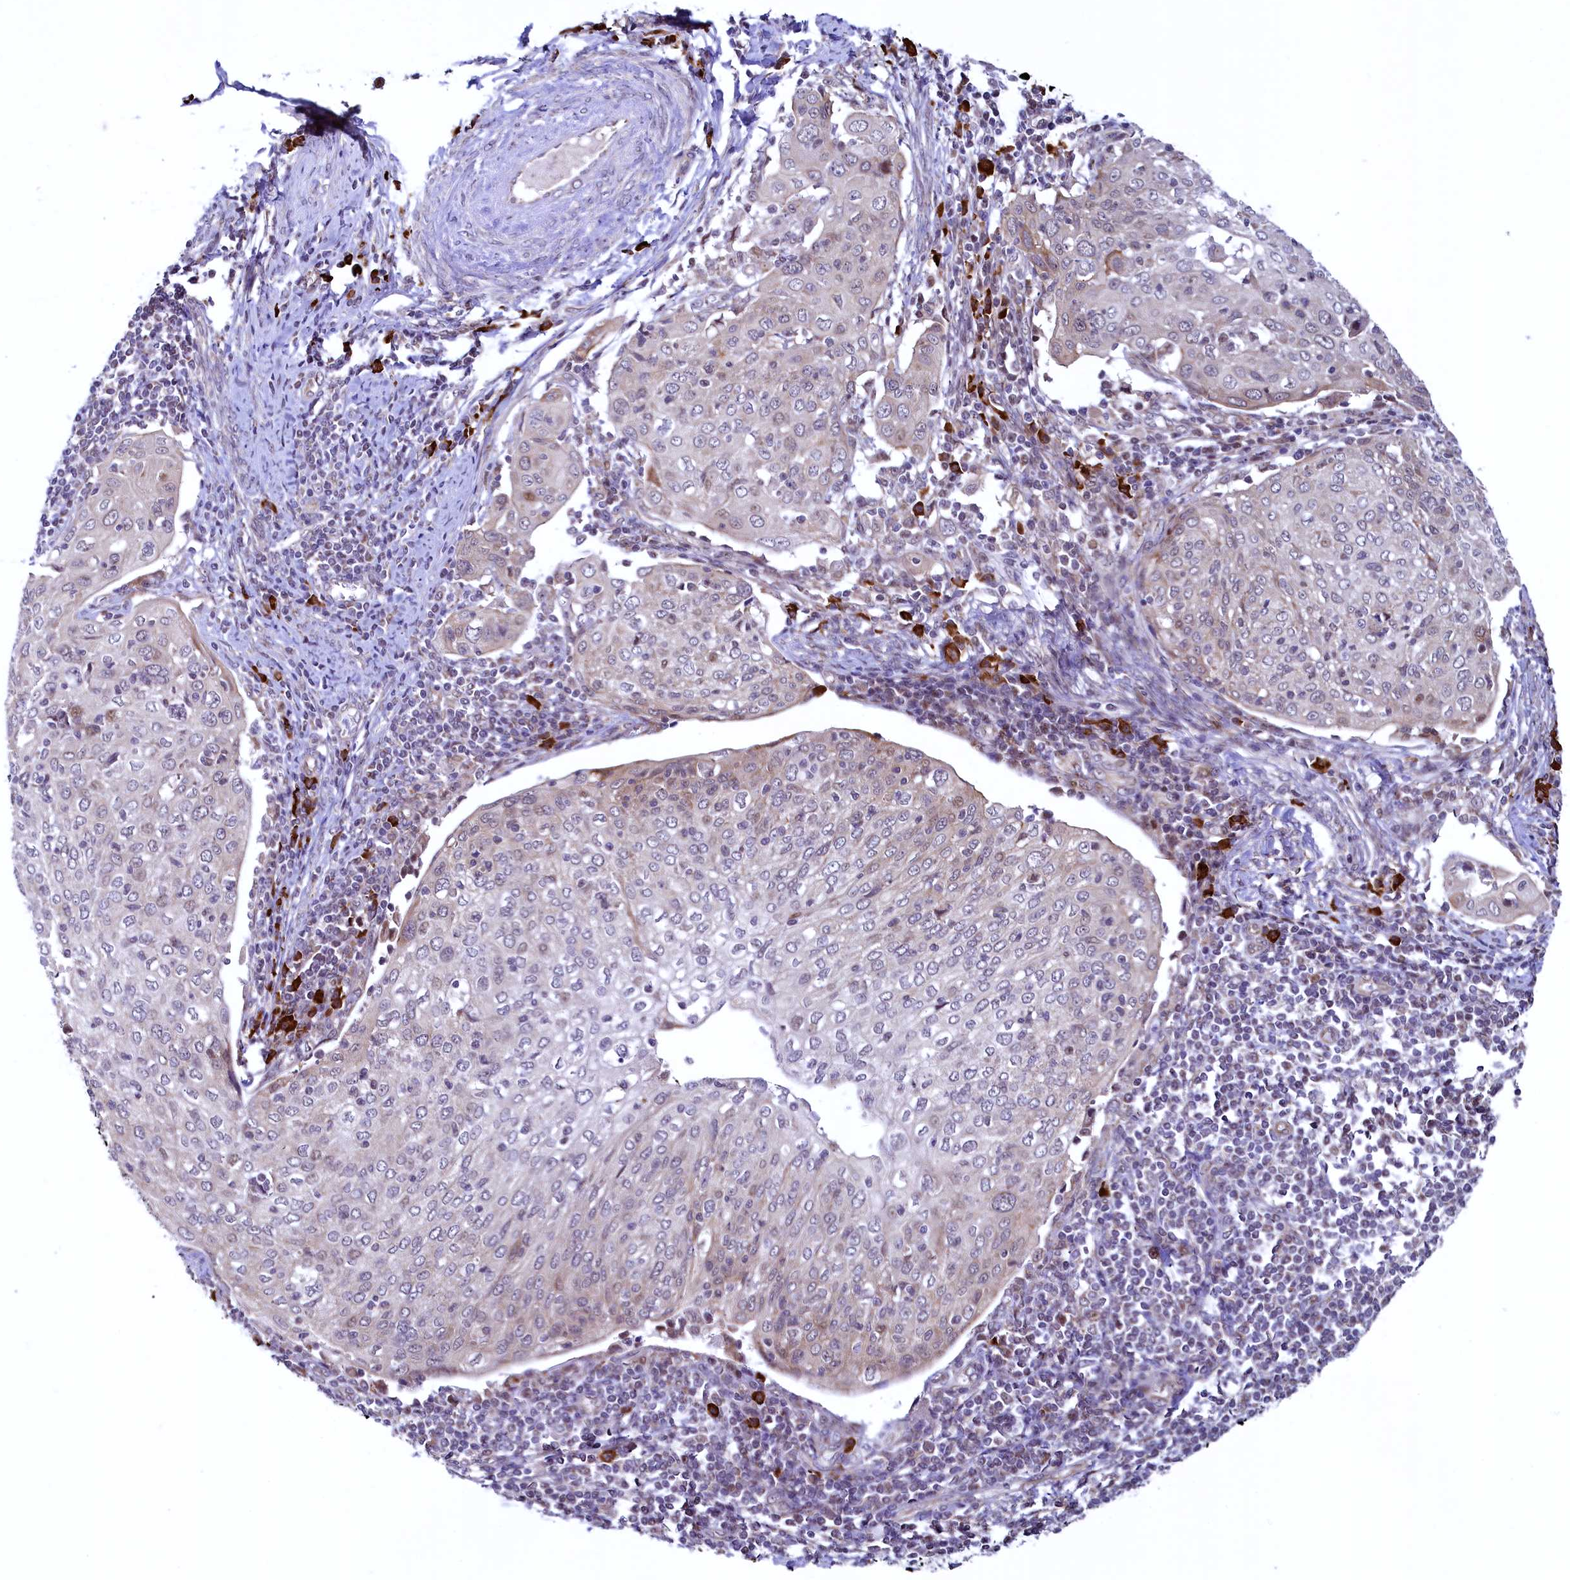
{"staining": {"intensity": "moderate", "quantity": "<25%", "location": "cytoplasmic/membranous,nuclear"}, "tissue": "cervical cancer", "cell_type": "Tumor cells", "image_type": "cancer", "snomed": [{"axis": "morphology", "description": "Squamous cell carcinoma, NOS"}, {"axis": "topography", "description": "Cervix"}], "caption": "Brown immunohistochemical staining in human cervical cancer (squamous cell carcinoma) exhibits moderate cytoplasmic/membranous and nuclear staining in approximately <25% of tumor cells.", "gene": "RBFA", "patient": {"sex": "female", "age": 67}}